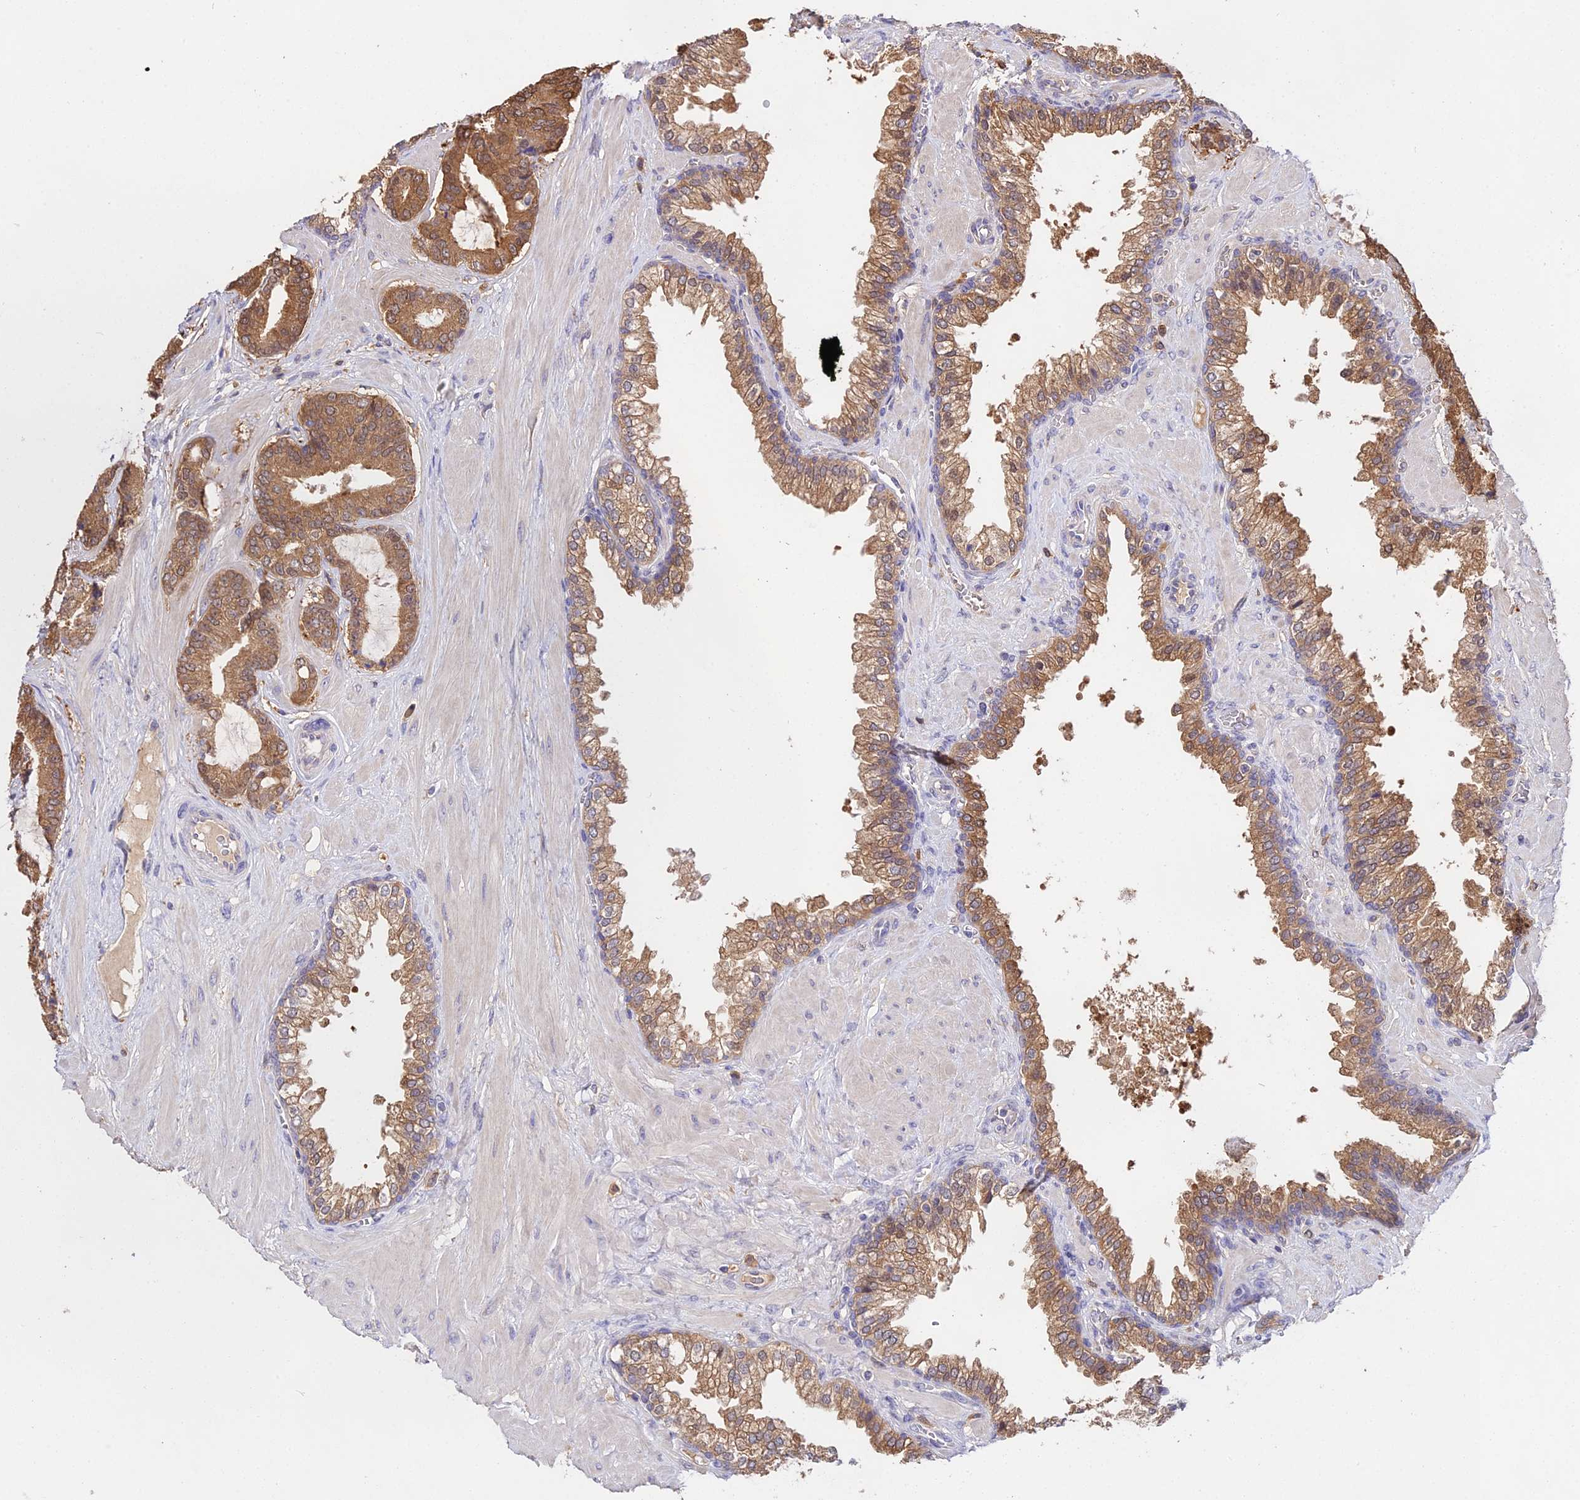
{"staining": {"intensity": "moderate", "quantity": ">75%", "location": "cytoplasmic/membranous"}, "tissue": "prostate cancer", "cell_type": "Tumor cells", "image_type": "cancer", "snomed": [{"axis": "morphology", "description": "Adenocarcinoma, Low grade"}, {"axis": "topography", "description": "Prostate"}], "caption": "This photomicrograph reveals immunohistochemistry staining of human low-grade adenocarcinoma (prostate), with medium moderate cytoplasmic/membranous staining in about >75% of tumor cells.", "gene": "FBP1", "patient": {"sex": "male", "age": 57}}